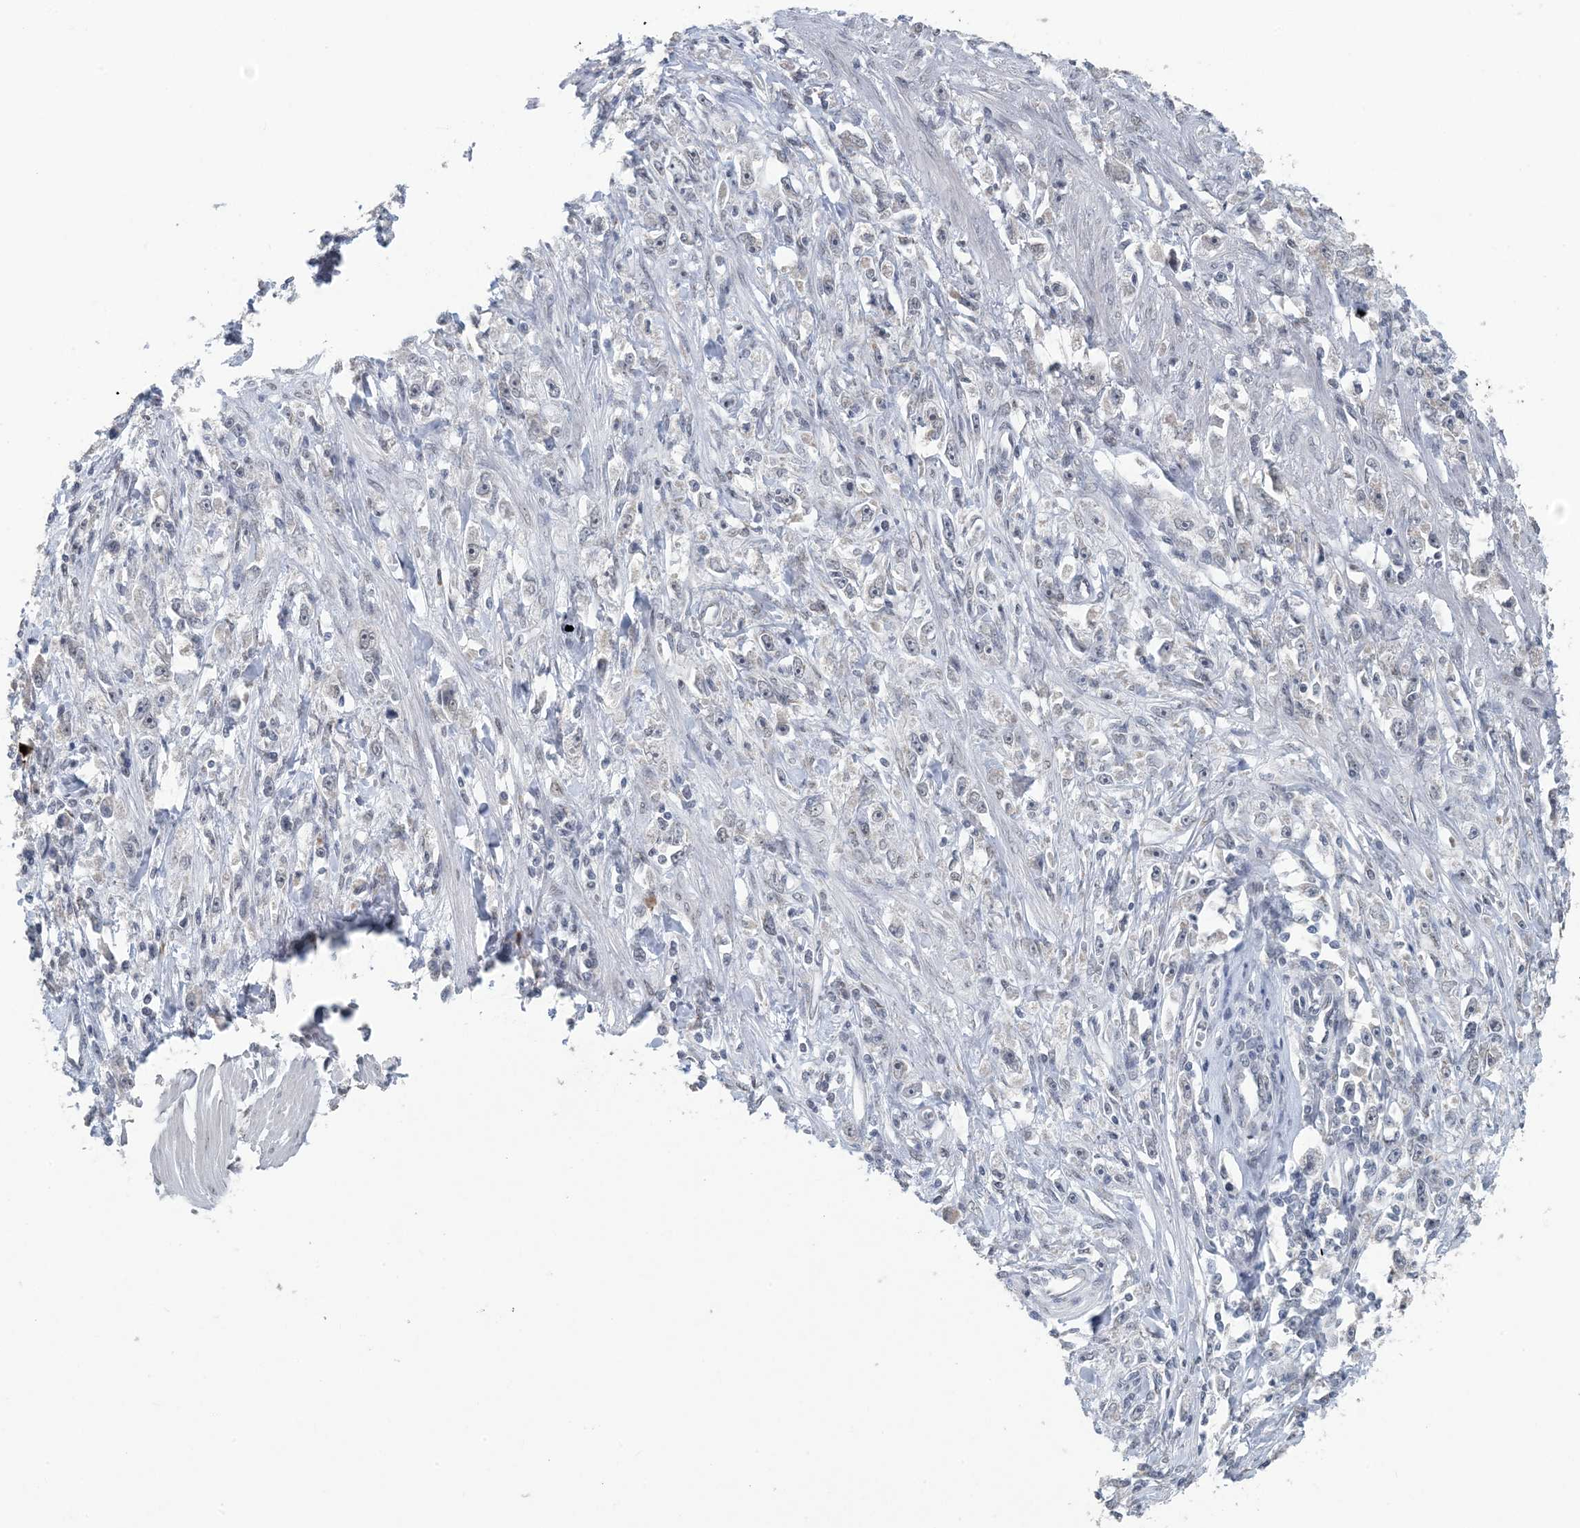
{"staining": {"intensity": "negative", "quantity": "none", "location": "none"}, "tissue": "stomach cancer", "cell_type": "Tumor cells", "image_type": "cancer", "snomed": [{"axis": "morphology", "description": "Adenocarcinoma, NOS"}, {"axis": "topography", "description": "Stomach"}], "caption": "The micrograph exhibits no significant expression in tumor cells of stomach adenocarcinoma.", "gene": "MBD2", "patient": {"sex": "female", "age": 59}}